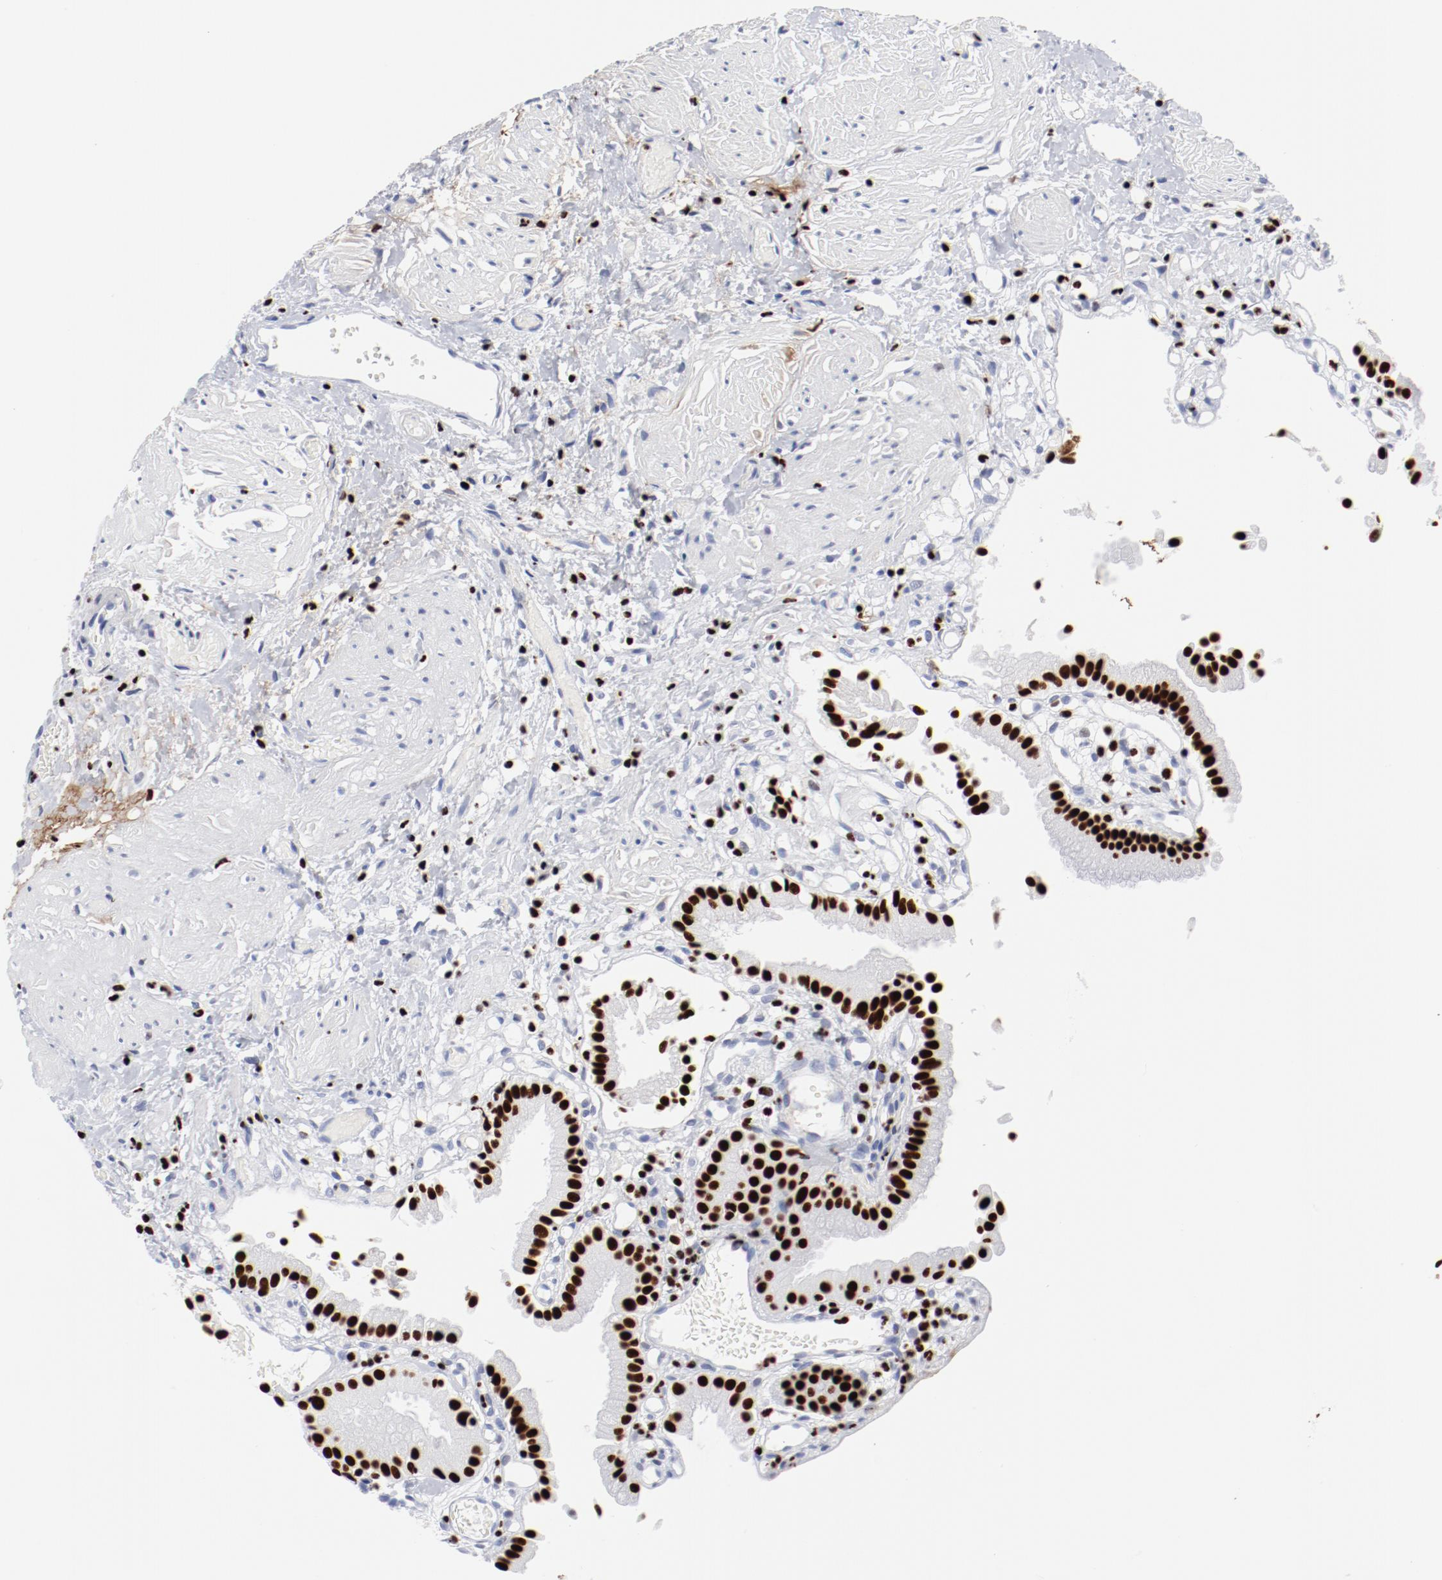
{"staining": {"intensity": "strong", "quantity": ">75%", "location": "nuclear"}, "tissue": "gallbladder", "cell_type": "Glandular cells", "image_type": "normal", "snomed": [{"axis": "morphology", "description": "Normal tissue, NOS"}, {"axis": "topography", "description": "Gallbladder"}], "caption": "Immunohistochemical staining of unremarkable gallbladder displays strong nuclear protein positivity in approximately >75% of glandular cells.", "gene": "SMARCC2", "patient": {"sex": "male", "age": 65}}